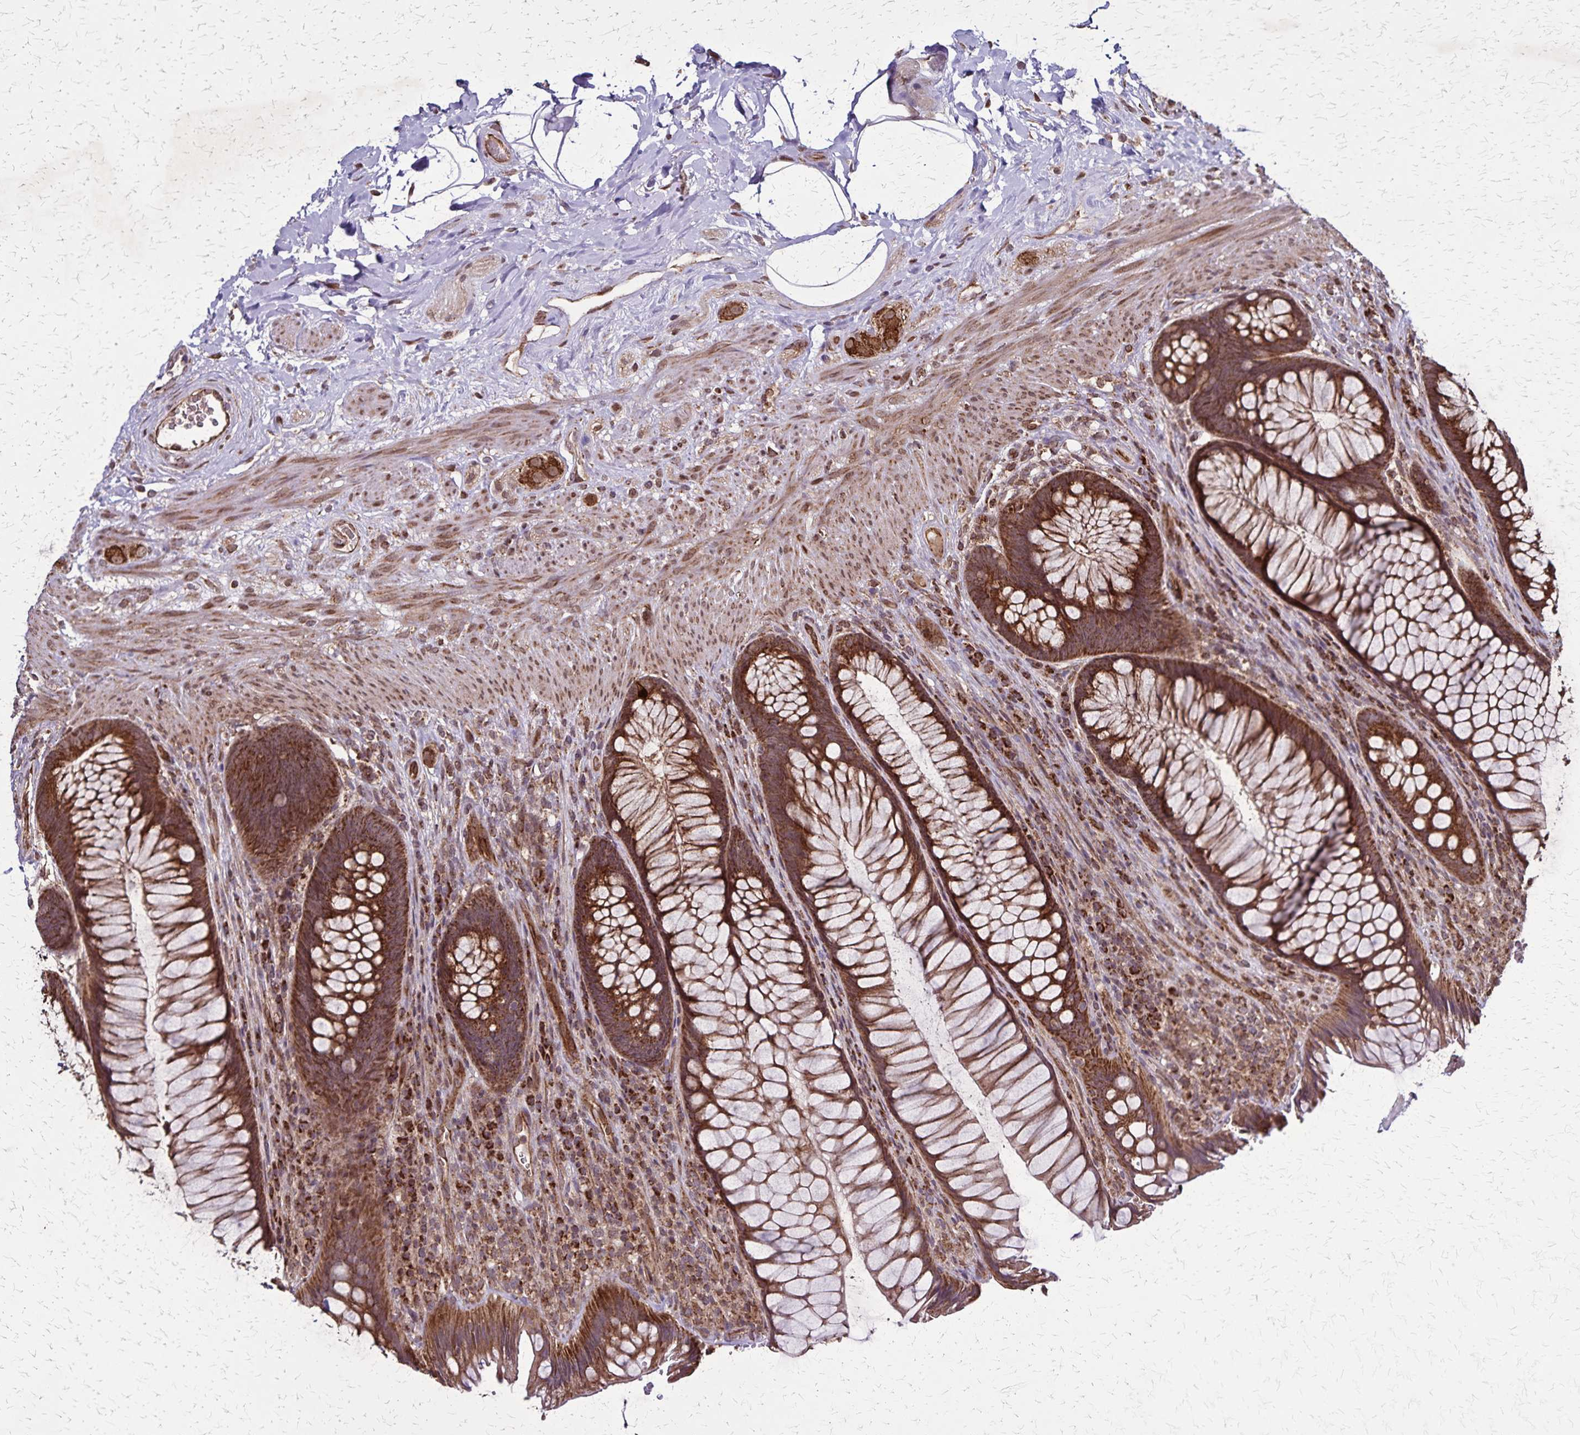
{"staining": {"intensity": "strong", "quantity": ">75%", "location": "cytoplasmic/membranous"}, "tissue": "rectum", "cell_type": "Glandular cells", "image_type": "normal", "snomed": [{"axis": "morphology", "description": "Normal tissue, NOS"}, {"axis": "topography", "description": "Smooth muscle"}, {"axis": "topography", "description": "Rectum"}], "caption": "Strong cytoplasmic/membranous positivity is present in about >75% of glandular cells in unremarkable rectum. The staining was performed using DAB to visualize the protein expression in brown, while the nuclei were stained in blue with hematoxylin (Magnification: 20x).", "gene": "NFS1", "patient": {"sex": "male", "age": 53}}